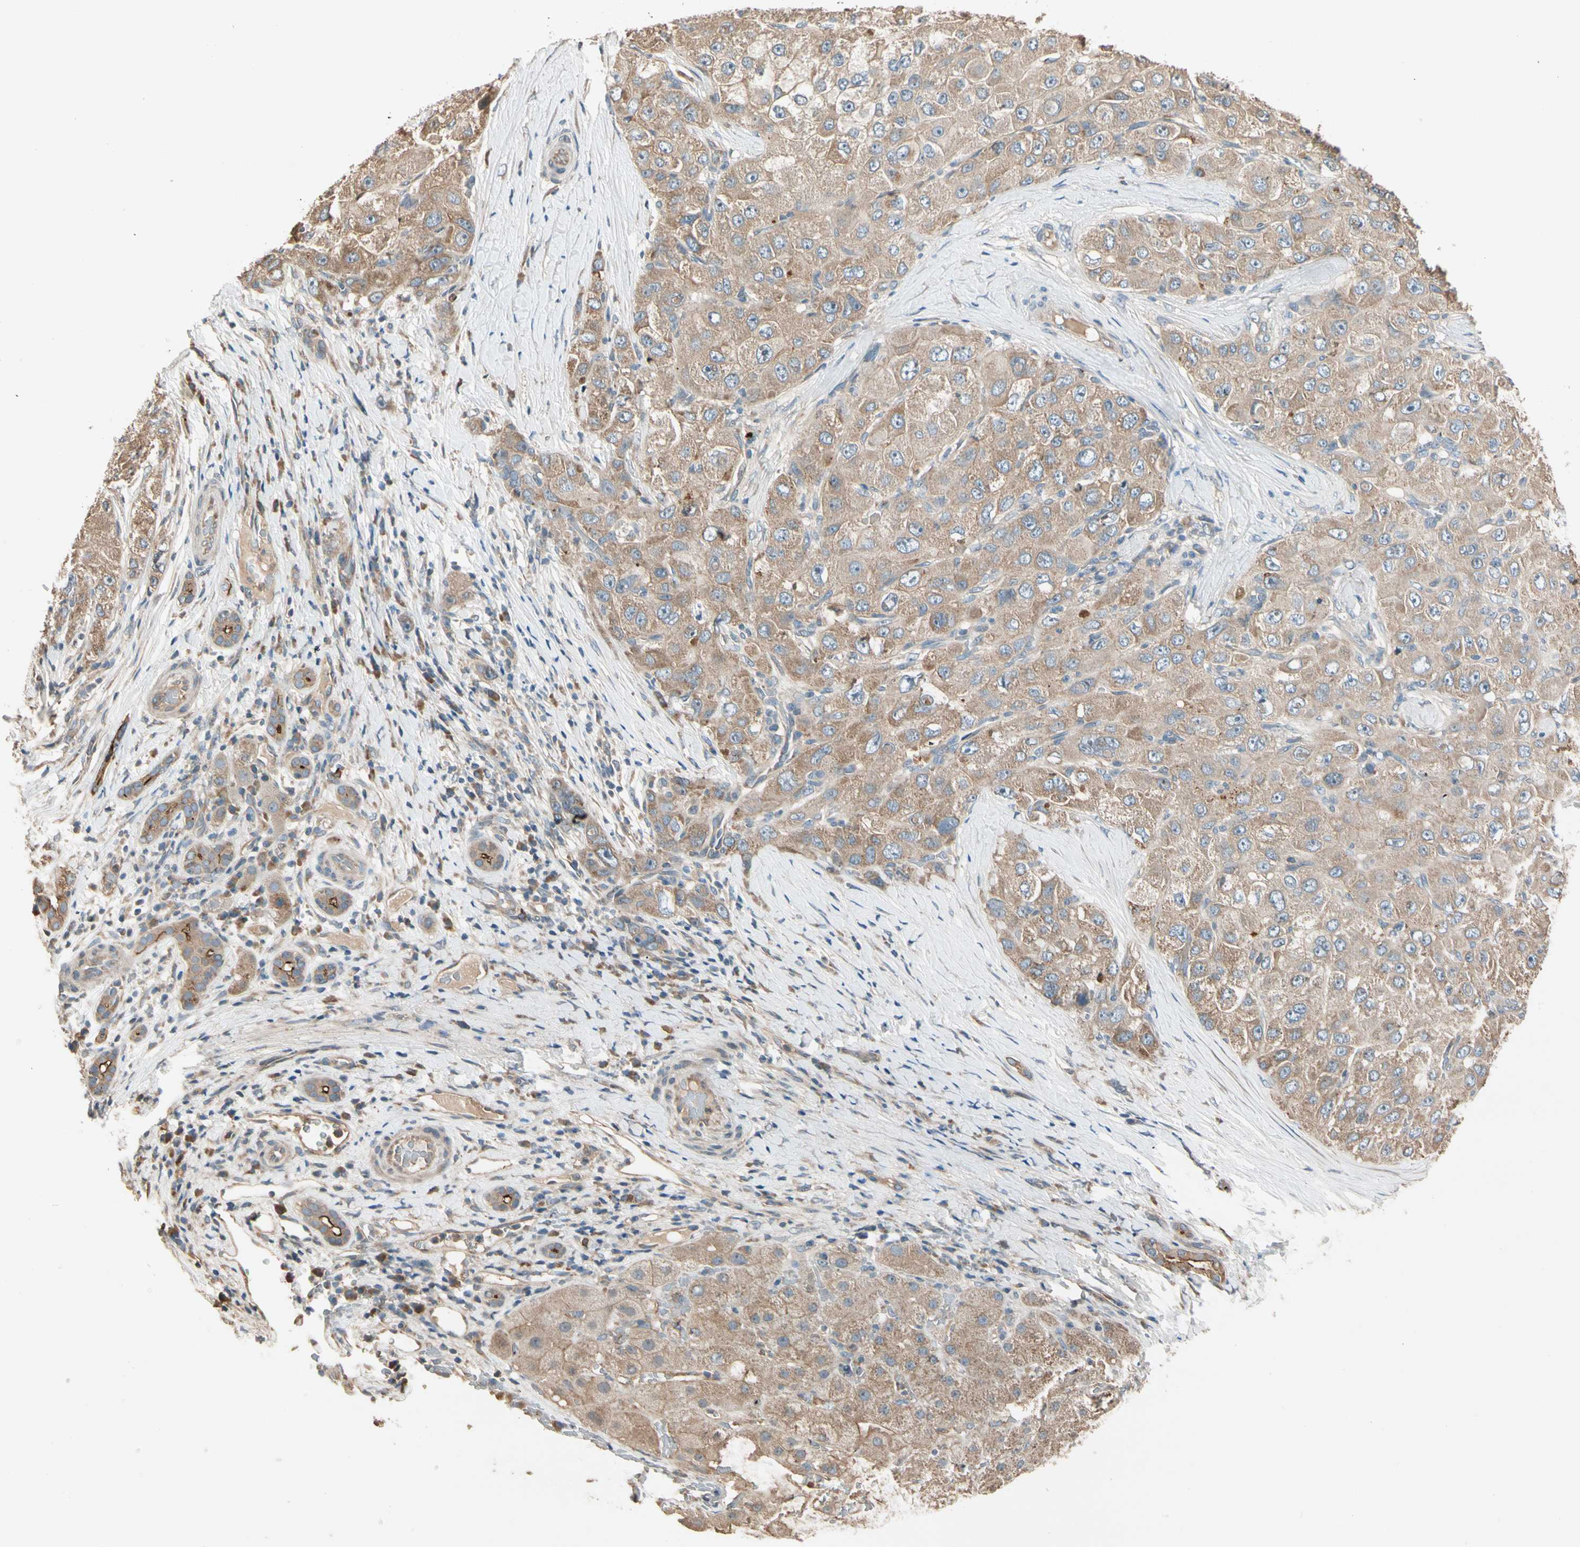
{"staining": {"intensity": "weak", "quantity": ">75%", "location": "cytoplasmic/membranous"}, "tissue": "liver cancer", "cell_type": "Tumor cells", "image_type": "cancer", "snomed": [{"axis": "morphology", "description": "Carcinoma, Hepatocellular, NOS"}, {"axis": "topography", "description": "Liver"}], "caption": "Immunohistochemical staining of human liver cancer (hepatocellular carcinoma) reveals weak cytoplasmic/membranous protein positivity in approximately >75% of tumor cells.", "gene": "TNFRSF21", "patient": {"sex": "male", "age": 80}}